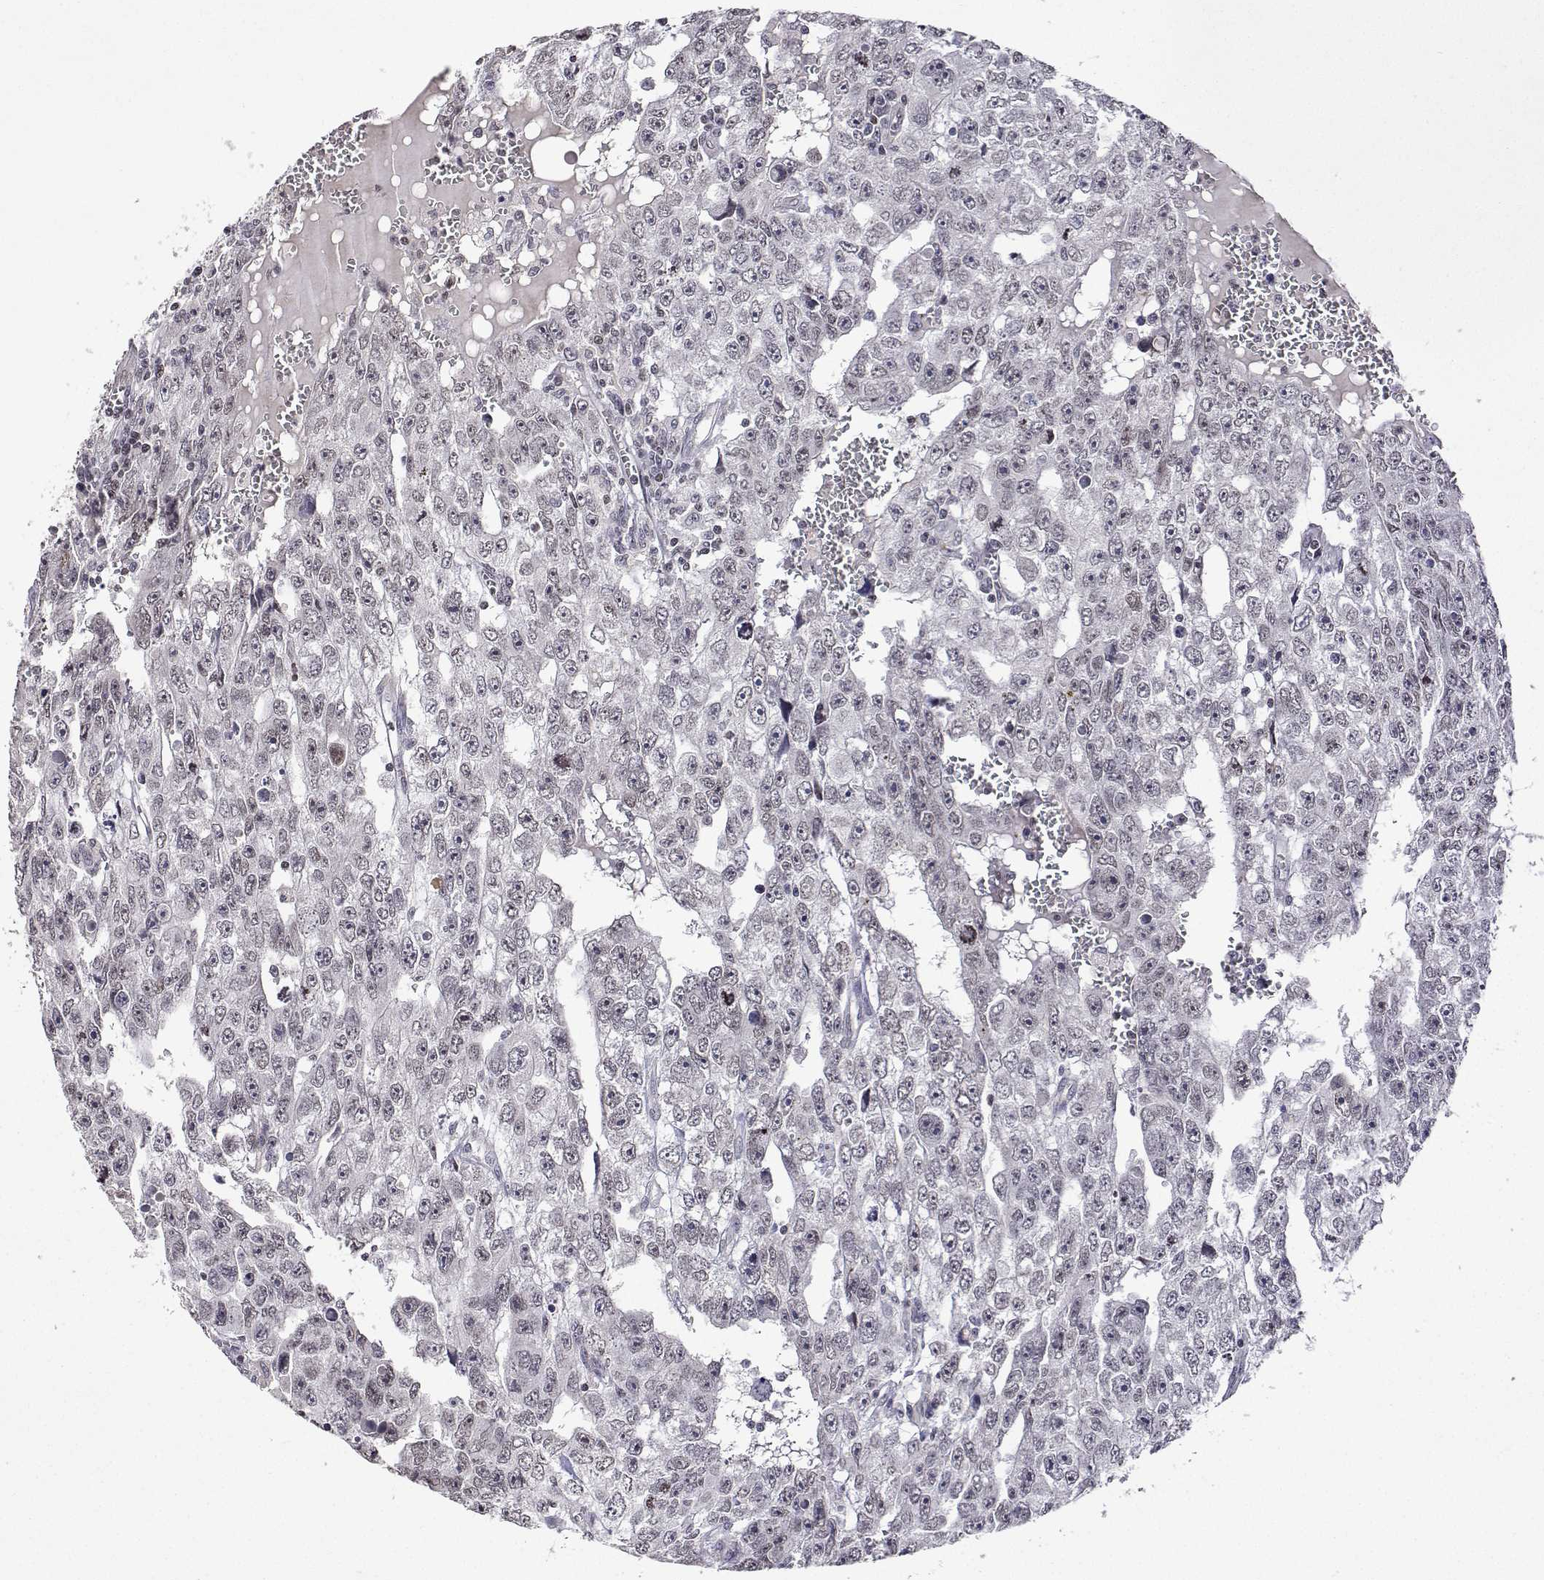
{"staining": {"intensity": "negative", "quantity": "none", "location": "none"}, "tissue": "testis cancer", "cell_type": "Tumor cells", "image_type": "cancer", "snomed": [{"axis": "morphology", "description": "Carcinoma, Embryonal, NOS"}, {"axis": "topography", "description": "Testis"}], "caption": "A photomicrograph of human testis cancer is negative for staining in tumor cells.", "gene": "XPC", "patient": {"sex": "male", "age": 20}}